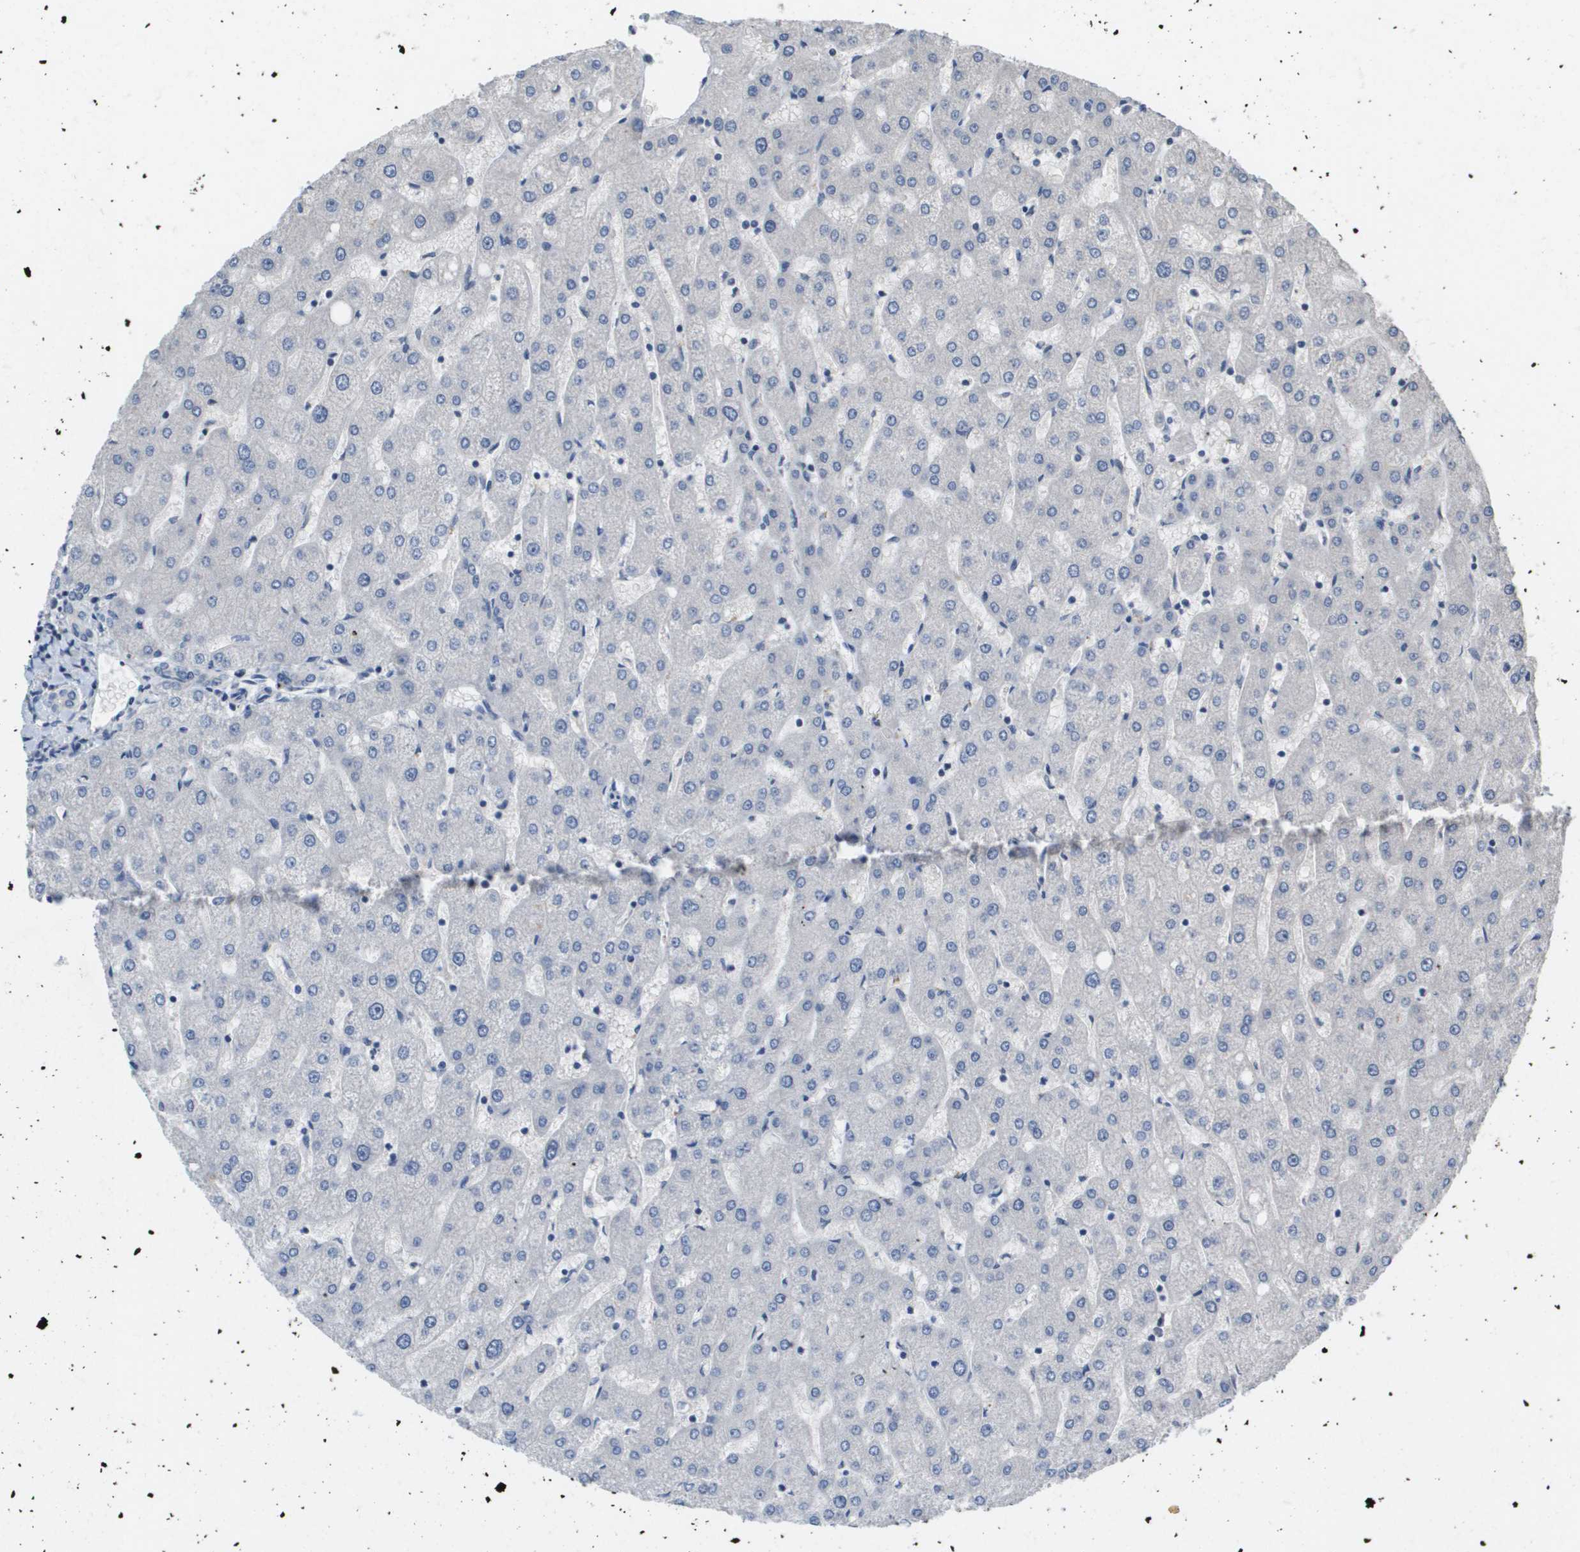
{"staining": {"intensity": "negative", "quantity": "none", "location": "none"}, "tissue": "liver", "cell_type": "Cholangiocytes", "image_type": "normal", "snomed": [{"axis": "morphology", "description": "Normal tissue, NOS"}, {"axis": "topography", "description": "Liver"}], "caption": "IHC of normal human liver shows no staining in cholangiocytes. (DAB (3,3'-diaminobenzidine) IHC, high magnification).", "gene": "CAPN11", "patient": {"sex": "male", "age": 67}}